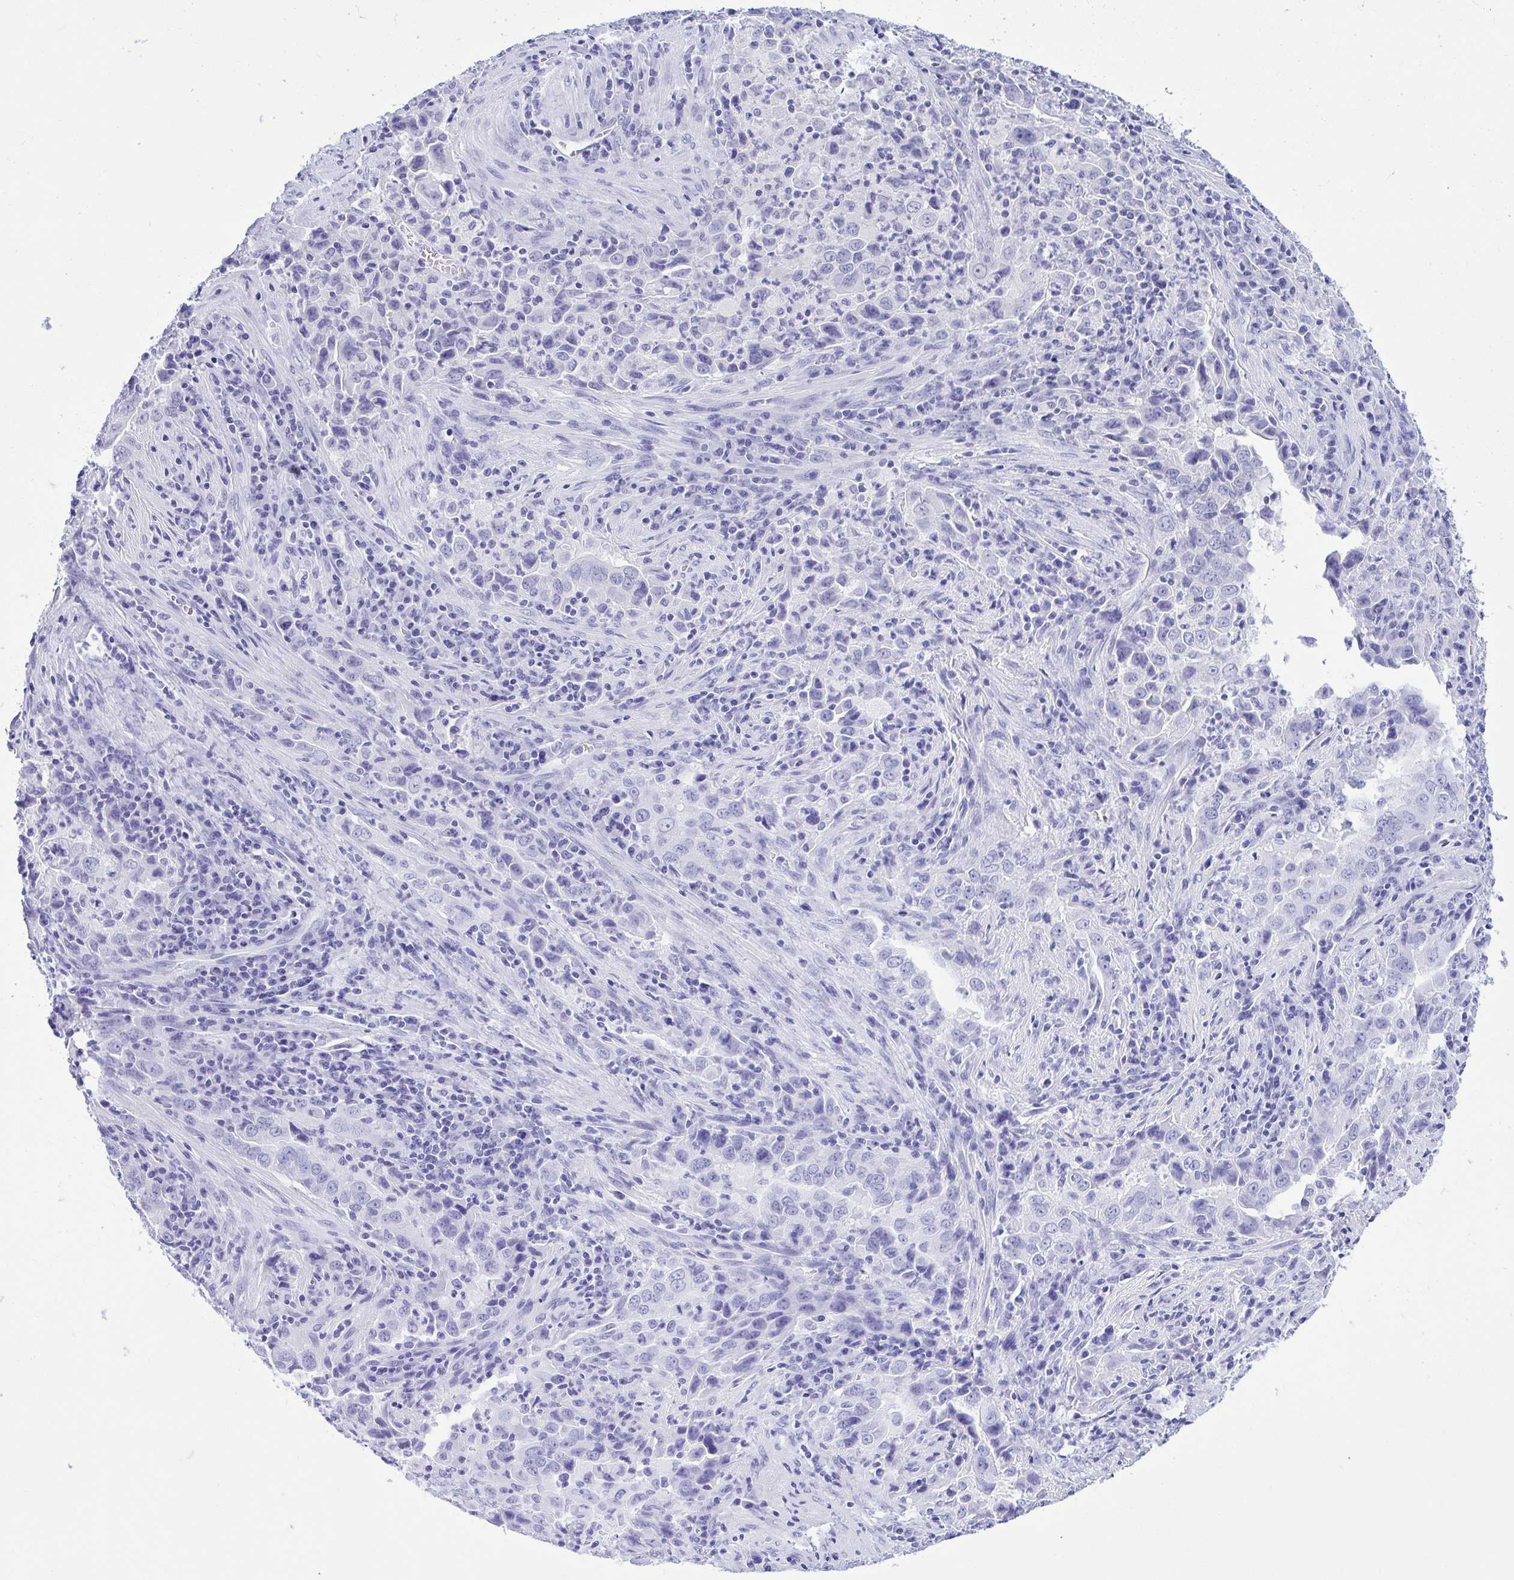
{"staining": {"intensity": "negative", "quantity": "none", "location": "none"}, "tissue": "lung cancer", "cell_type": "Tumor cells", "image_type": "cancer", "snomed": [{"axis": "morphology", "description": "Adenocarcinoma, NOS"}, {"axis": "topography", "description": "Lung"}], "caption": "There is no significant expression in tumor cells of adenocarcinoma (lung).", "gene": "PPP1CA", "patient": {"sex": "male", "age": 67}}